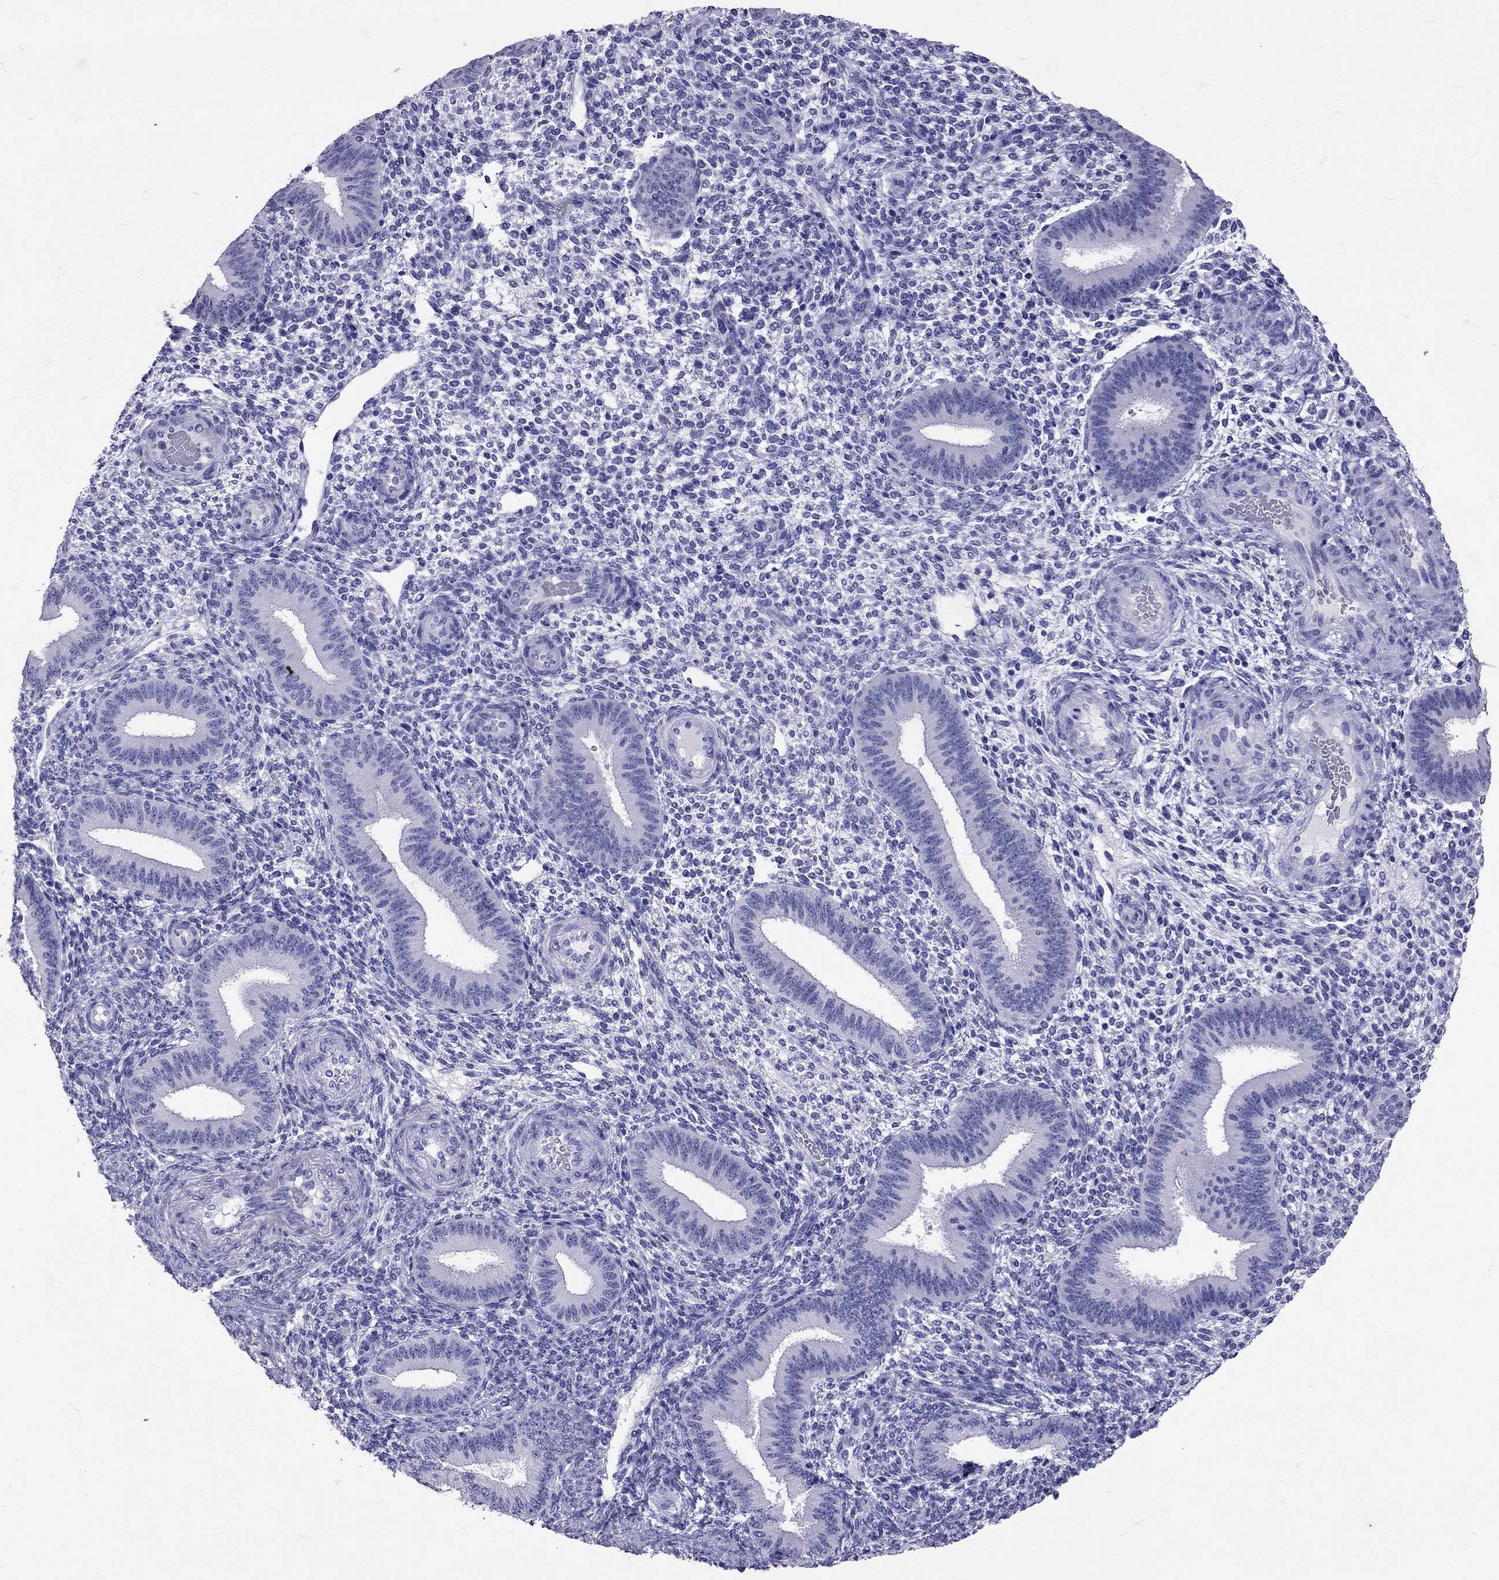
{"staining": {"intensity": "negative", "quantity": "none", "location": "none"}, "tissue": "endometrium", "cell_type": "Cells in endometrial stroma", "image_type": "normal", "snomed": [{"axis": "morphology", "description": "Normal tissue, NOS"}, {"axis": "topography", "description": "Endometrium"}], "caption": "DAB immunohistochemical staining of benign endometrium displays no significant expression in cells in endometrial stroma.", "gene": "AVP", "patient": {"sex": "female", "age": 39}}